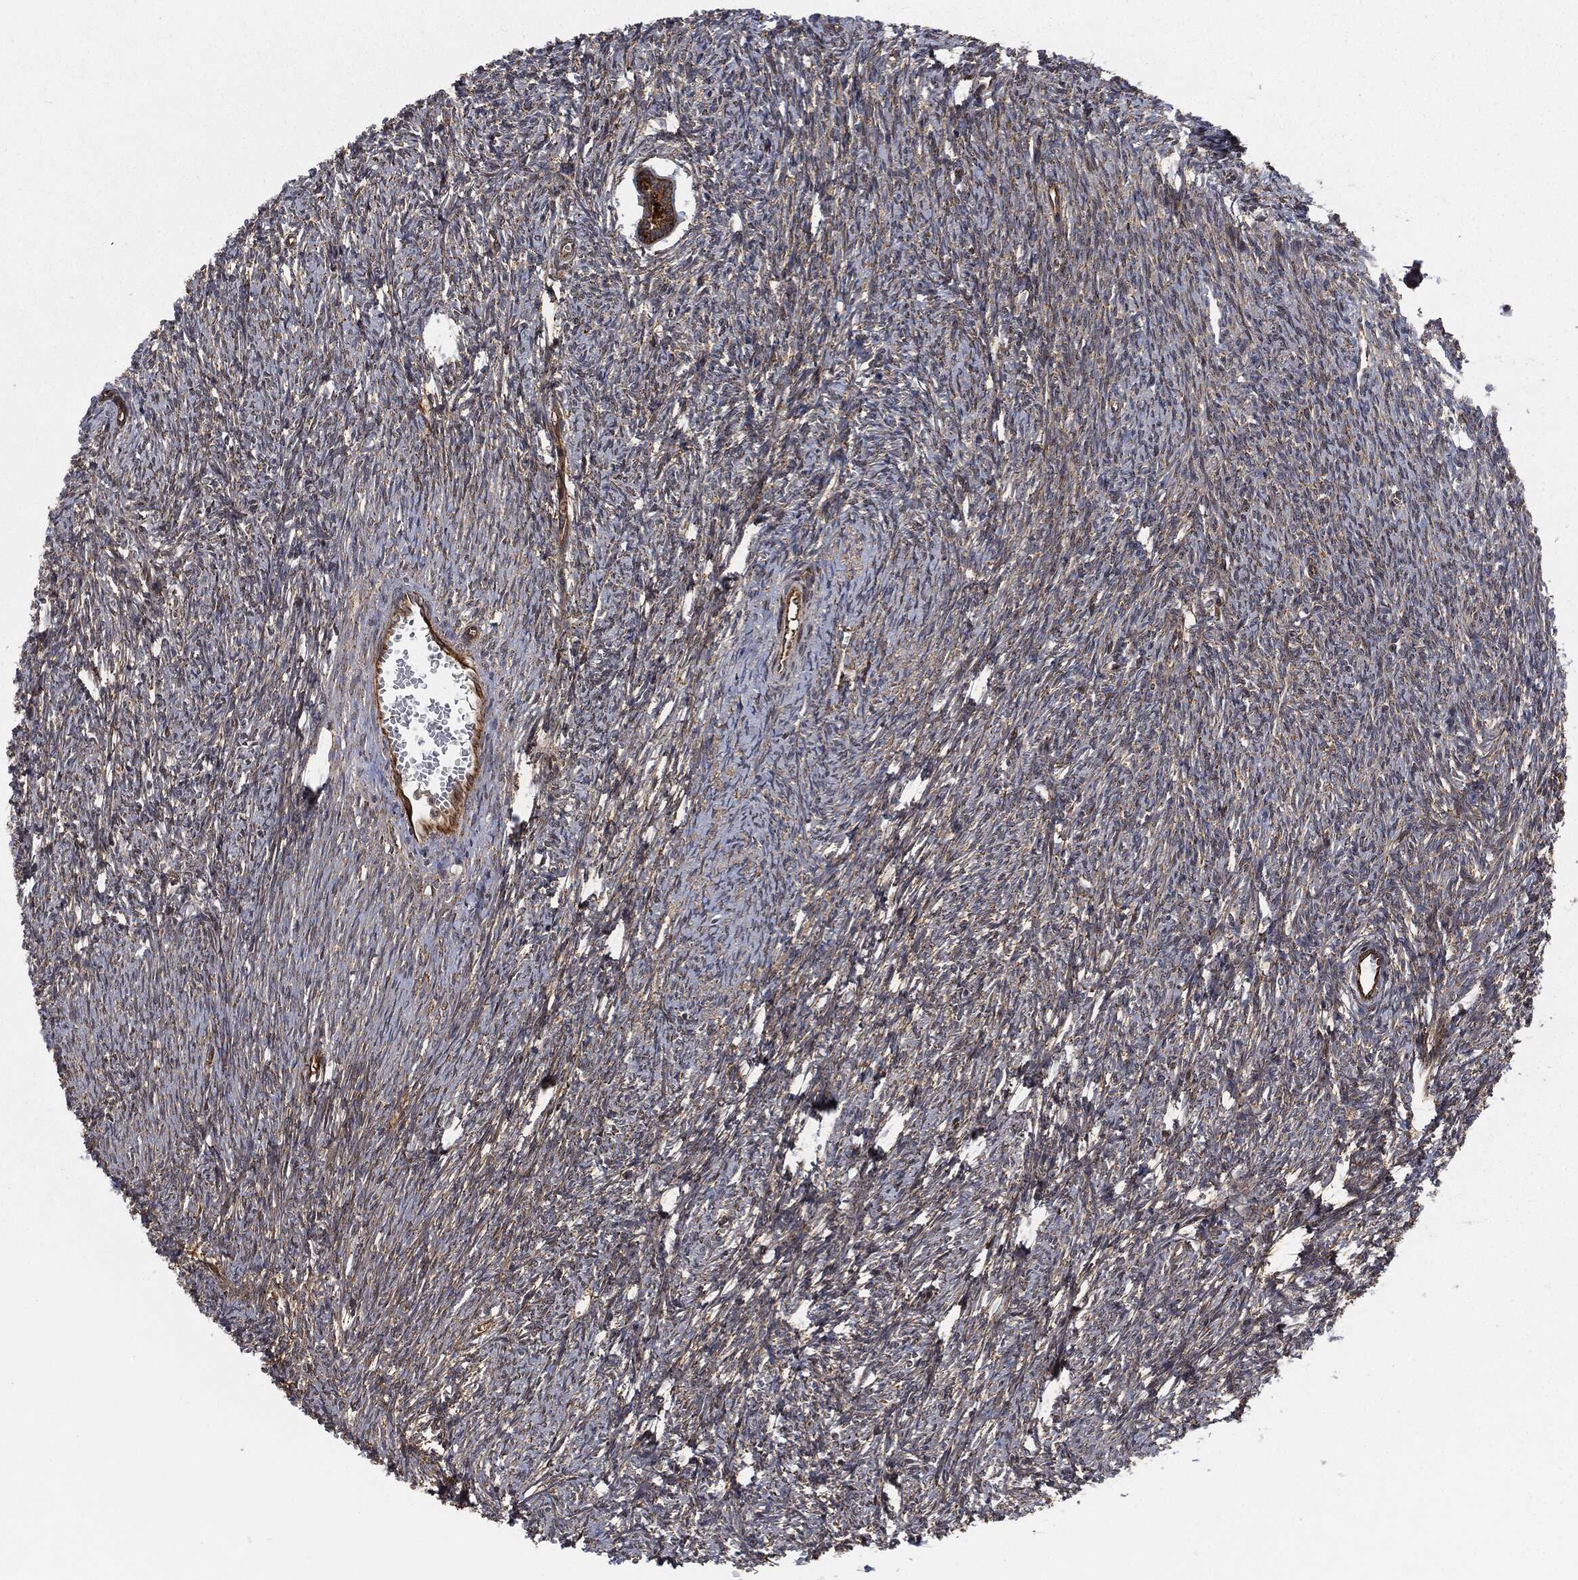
{"staining": {"intensity": "moderate", "quantity": ">75%", "location": "cytoplasmic/membranous"}, "tissue": "ovary", "cell_type": "Follicle cells", "image_type": "normal", "snomed": [{"axis": "morphology", "description": "Normal tissue, NOS"}, {"axis": "topography", "description": "Fallopian tube"}, {"axis": "topography", "description": "Ovary"}], "caption": "Immunohistochemical staining of benign human ovary shows medium levels of moderate cytoplasmic/membranous positivity in approximately >75% of follicle cells.", "gene": "RFTN1", "patient": {"sex": "female", "age": 33}}